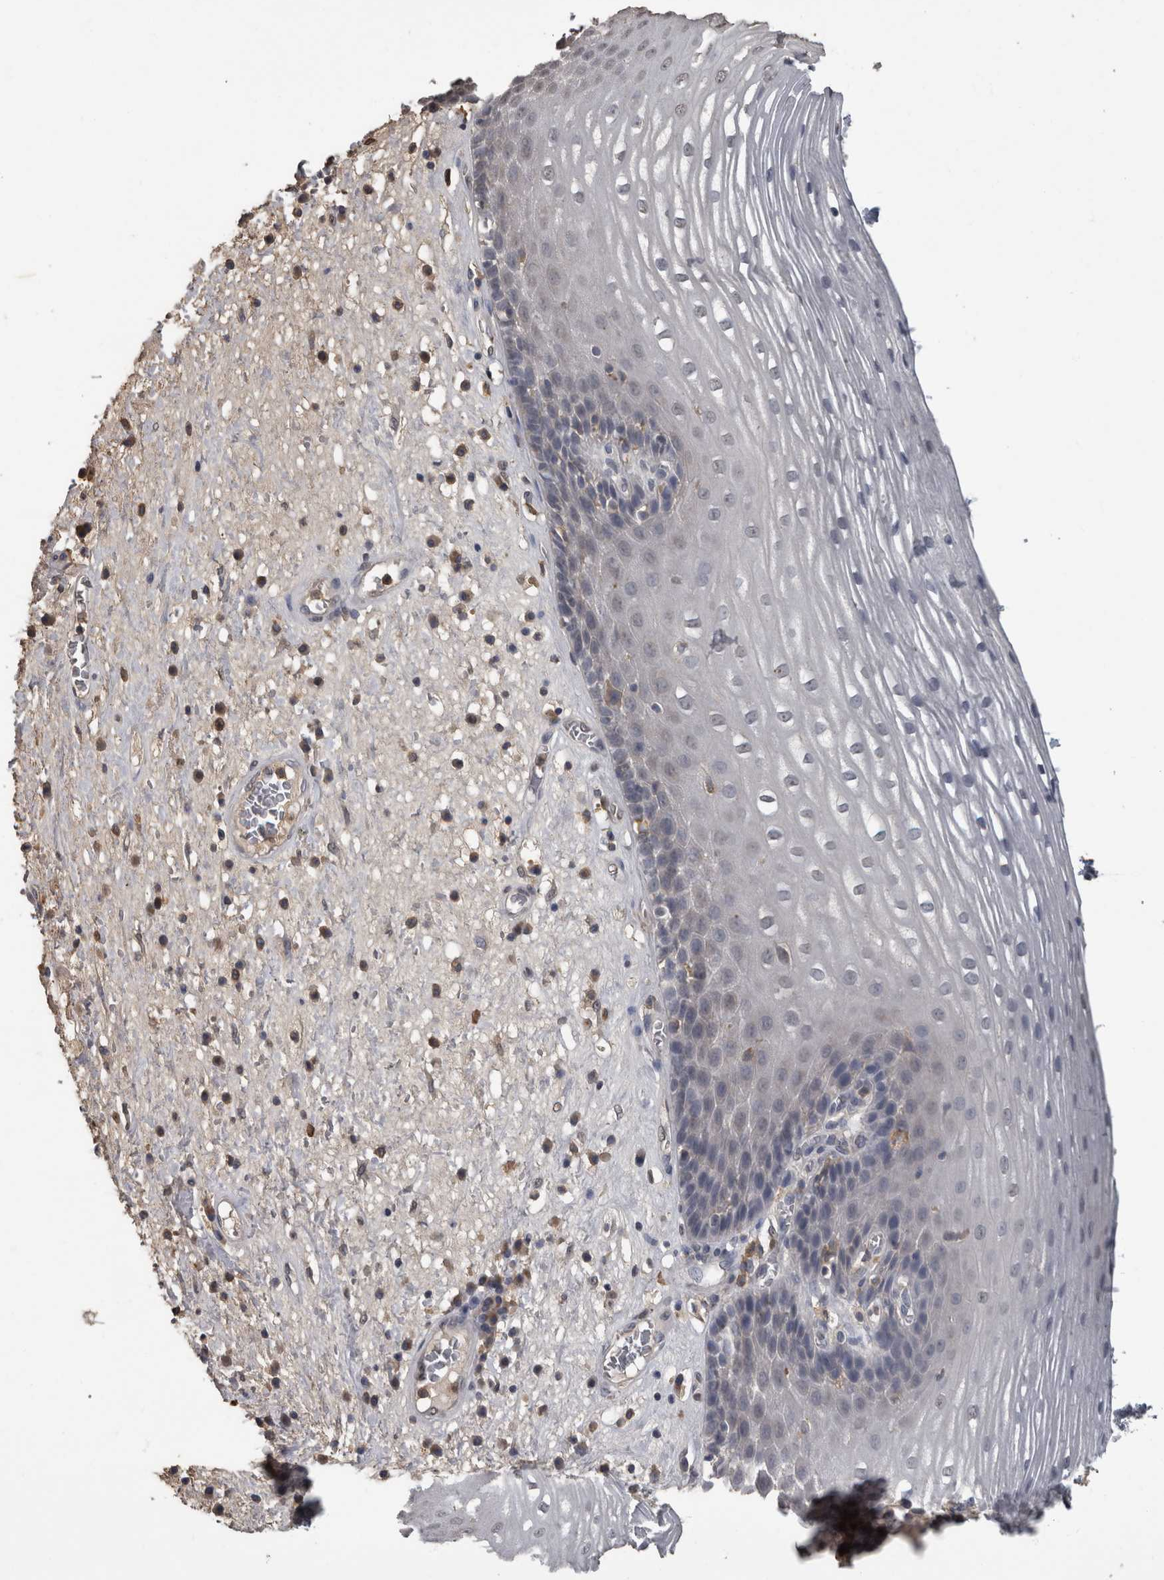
{"staining": {"intensity": "negative", "quantity": "none", "location": "none"}, "tissue": "esophagus", "cell_type": "Squamous epithelial cells", "image_type": "normal", "snomed": [{"axis": "morphology", "description": "Normal tissue, NOS"}, {"axis": "morphology", "description": "Adenocarcinoma, NOS"}, {"axis": "topography", "description": "Esophagus"}], "caption": "There is no significant expression in squamous epithelial cells of esophagus. (Stains: DAB (3,3'-diaminobenzidine) IHC with hematoxylin counter stain, Microscopy: brightfield microscopy at high magnification).", "gene": "PIK3AP1", "patient": {"sex": "male", "age": 62}}